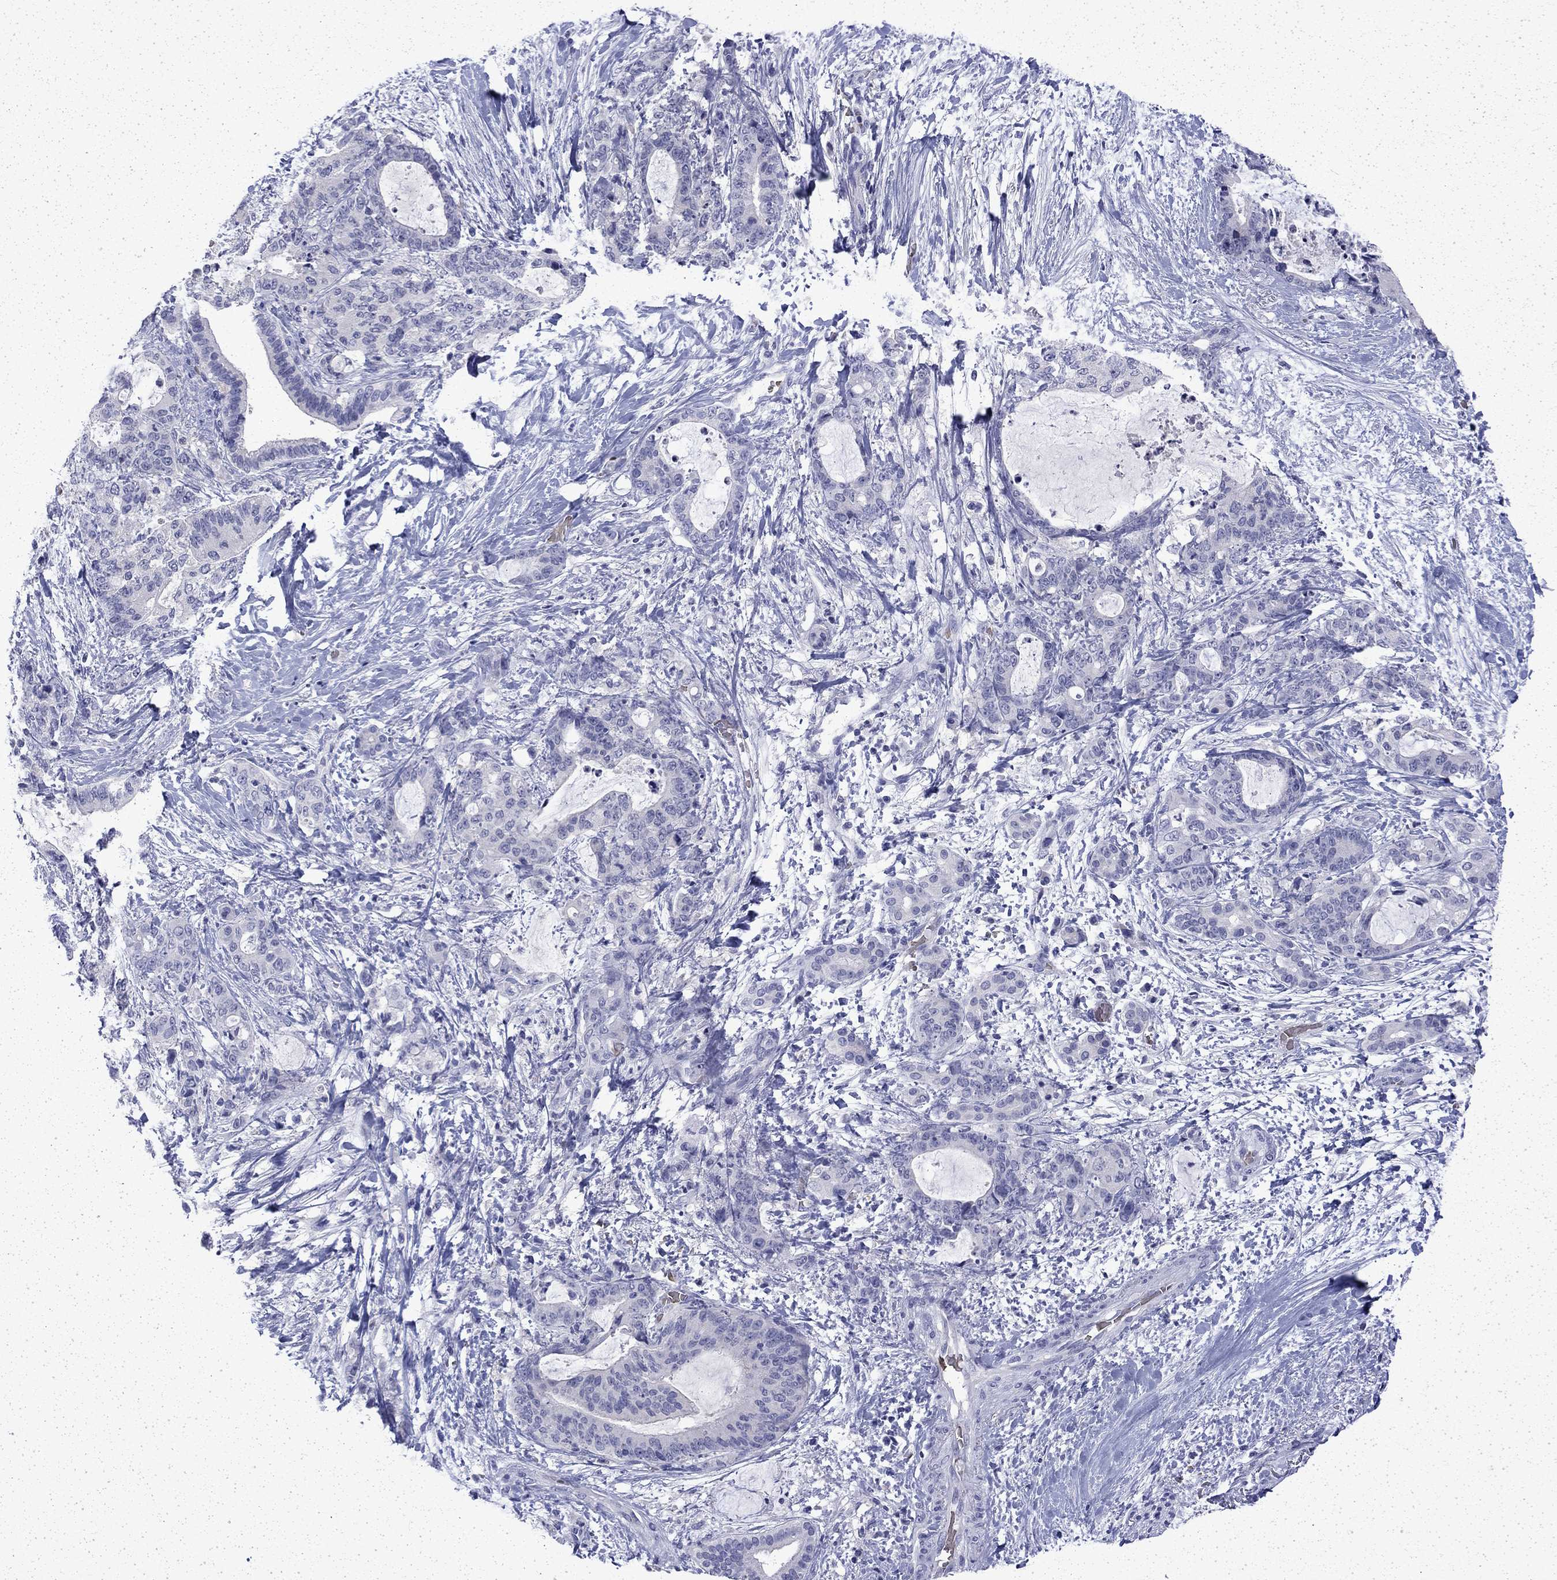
{"staining": {"intensity": "negative", "quantity": "none", "location": "none"}, "tissue": "liver cancer", "cell_type": "Tumor cells", "image_type": "cancer", "snomed": [{"axis": "morphology", "description": "Cholangiocarcinoma"}, {"axis": "topography", "description": "Liver"}], "caption": "Image shows no significant protein expression in tumor cells of liver cancer (cholangiocarcinoma).", "gene": "ENPP6", "patient": {"sex": "female", "age": 73}}